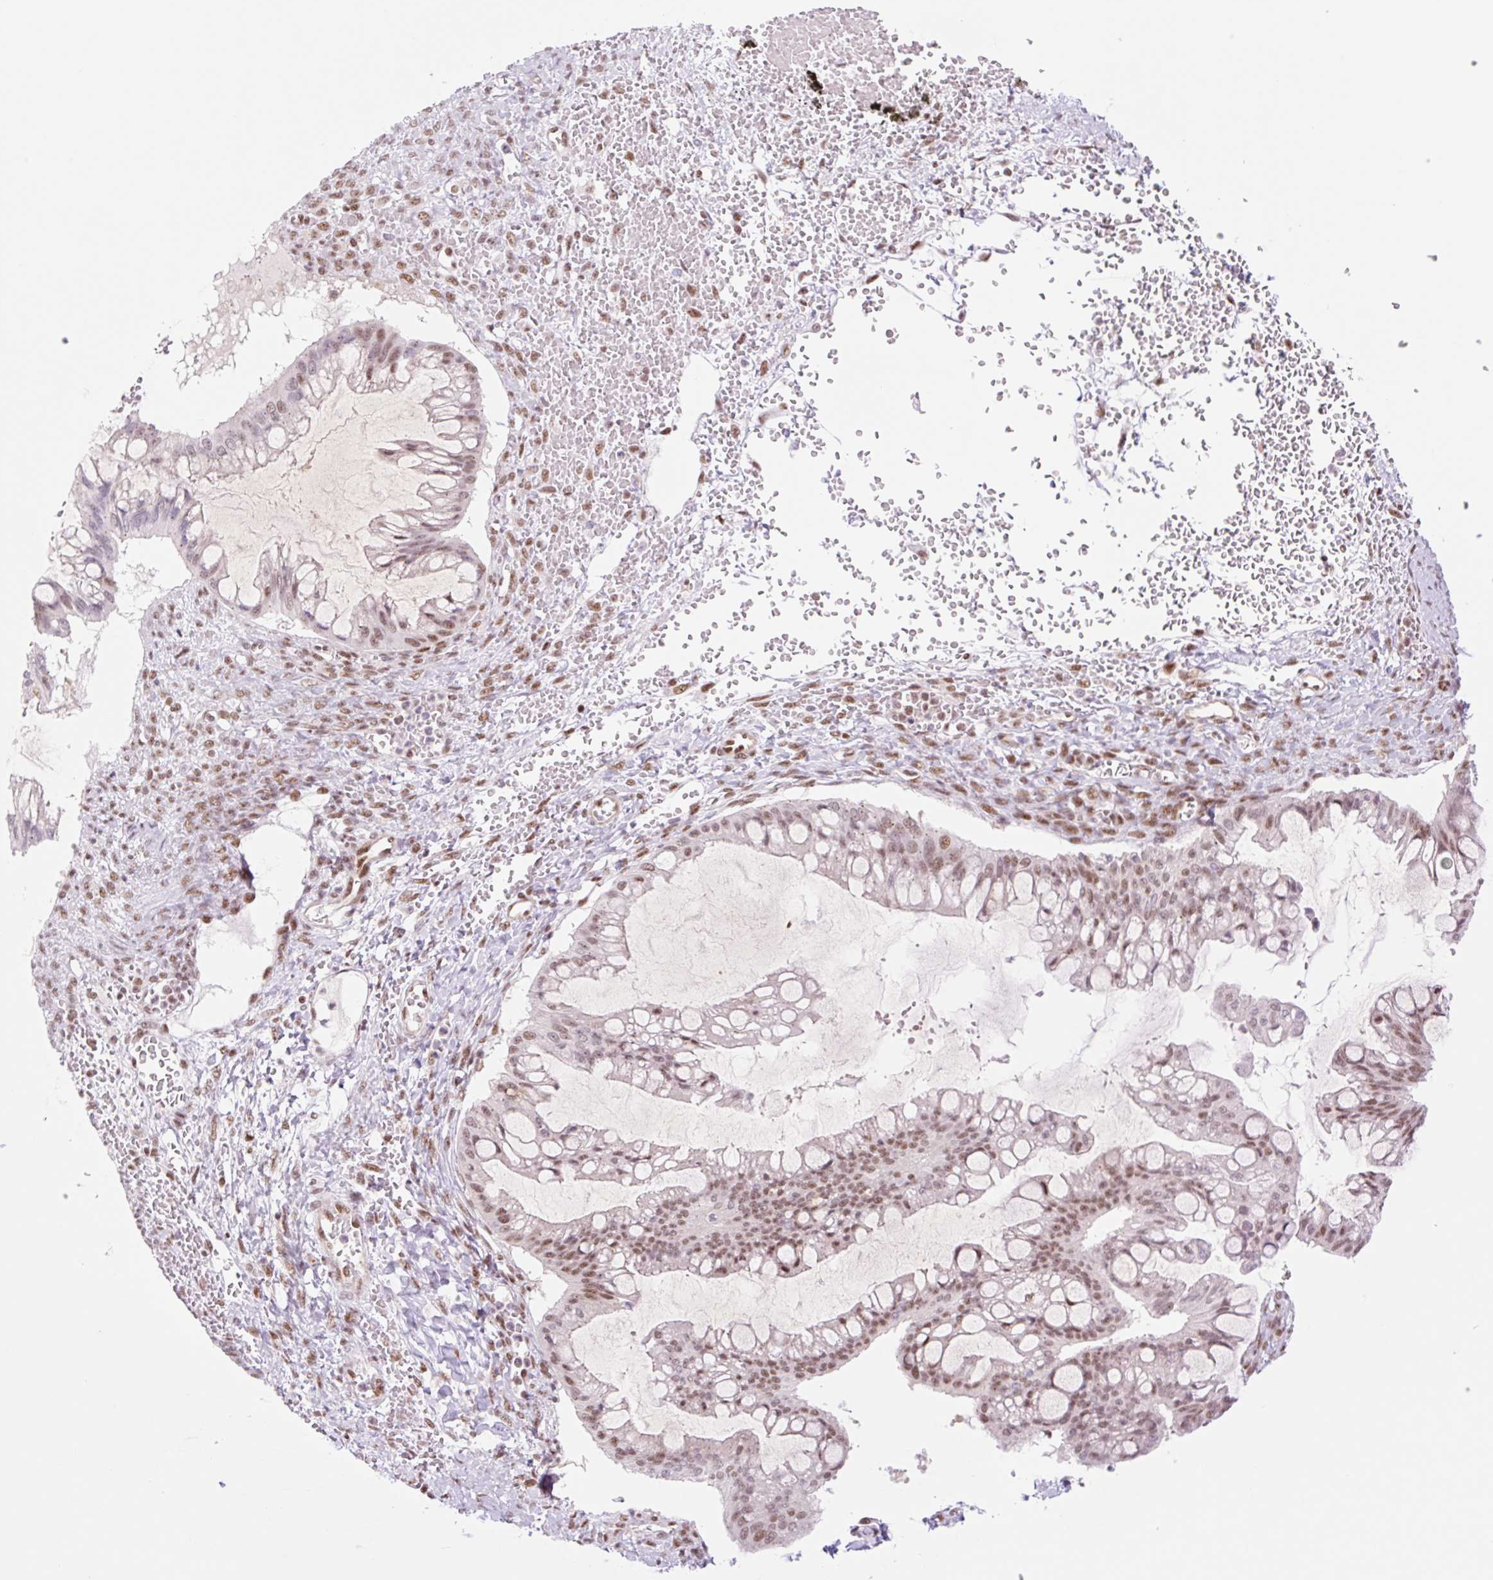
{"staining": {"intensity": "moderate", "quantity": ">75%", "location": "nuclear"}, "tissue": "ovarian cancer", "cell_type": "Tumor cells", "image_type": "cancer", "snomed": [{"axis": "morphology", "description": "Cystadenocarcinoma, mucinous, NOS"}, {"axis": "topography", "description": "Ovary"}], "caption": "DAB immunohistochemical staining of mucinous cystadenocarcinoma (ovarian) exhibits moderate nuclear protein positivity in approximately >75% of tumor cells.", "gene": "PRDM11", "patient": {"sex": "female", "age": 73}}